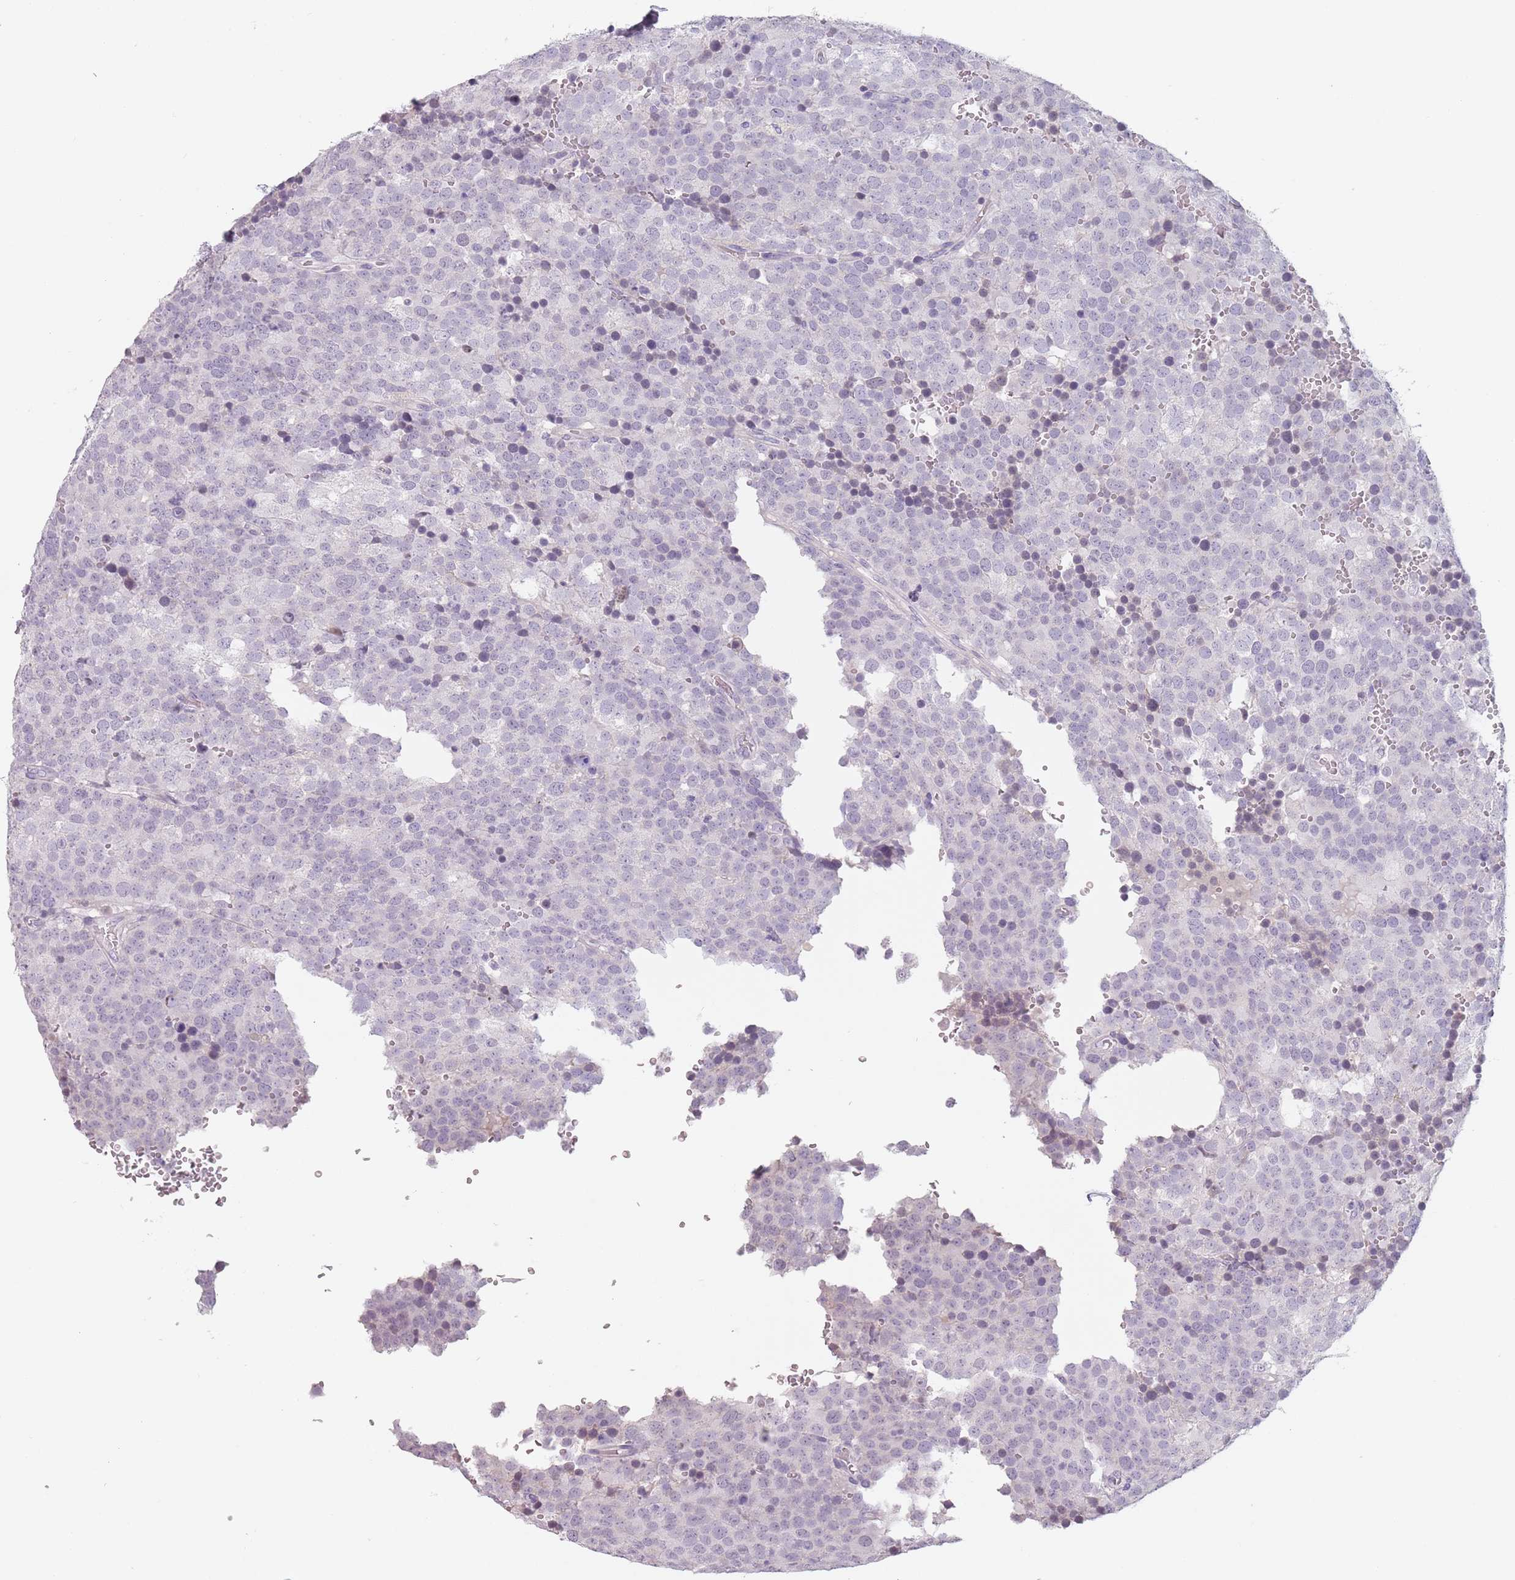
{"staining": {"intensity": "negative", "quantity": "none", "location": "none"}, "tissue": "testis cancer", "cell_type": "Tumor cells", "image_type": "cancer", "snomed": [{"axis": "morphology", "description": "Seminoma, NOS"}, {"axis": "topography", "description": "Testis"}], "caption": "Immunohistochemistry image of human testis cancer (seminoma) stained for a protein (brown), which shows no expression in tumor cells.", "gene": "CEP19", "patient": {"sex": "male", "age": 71}}